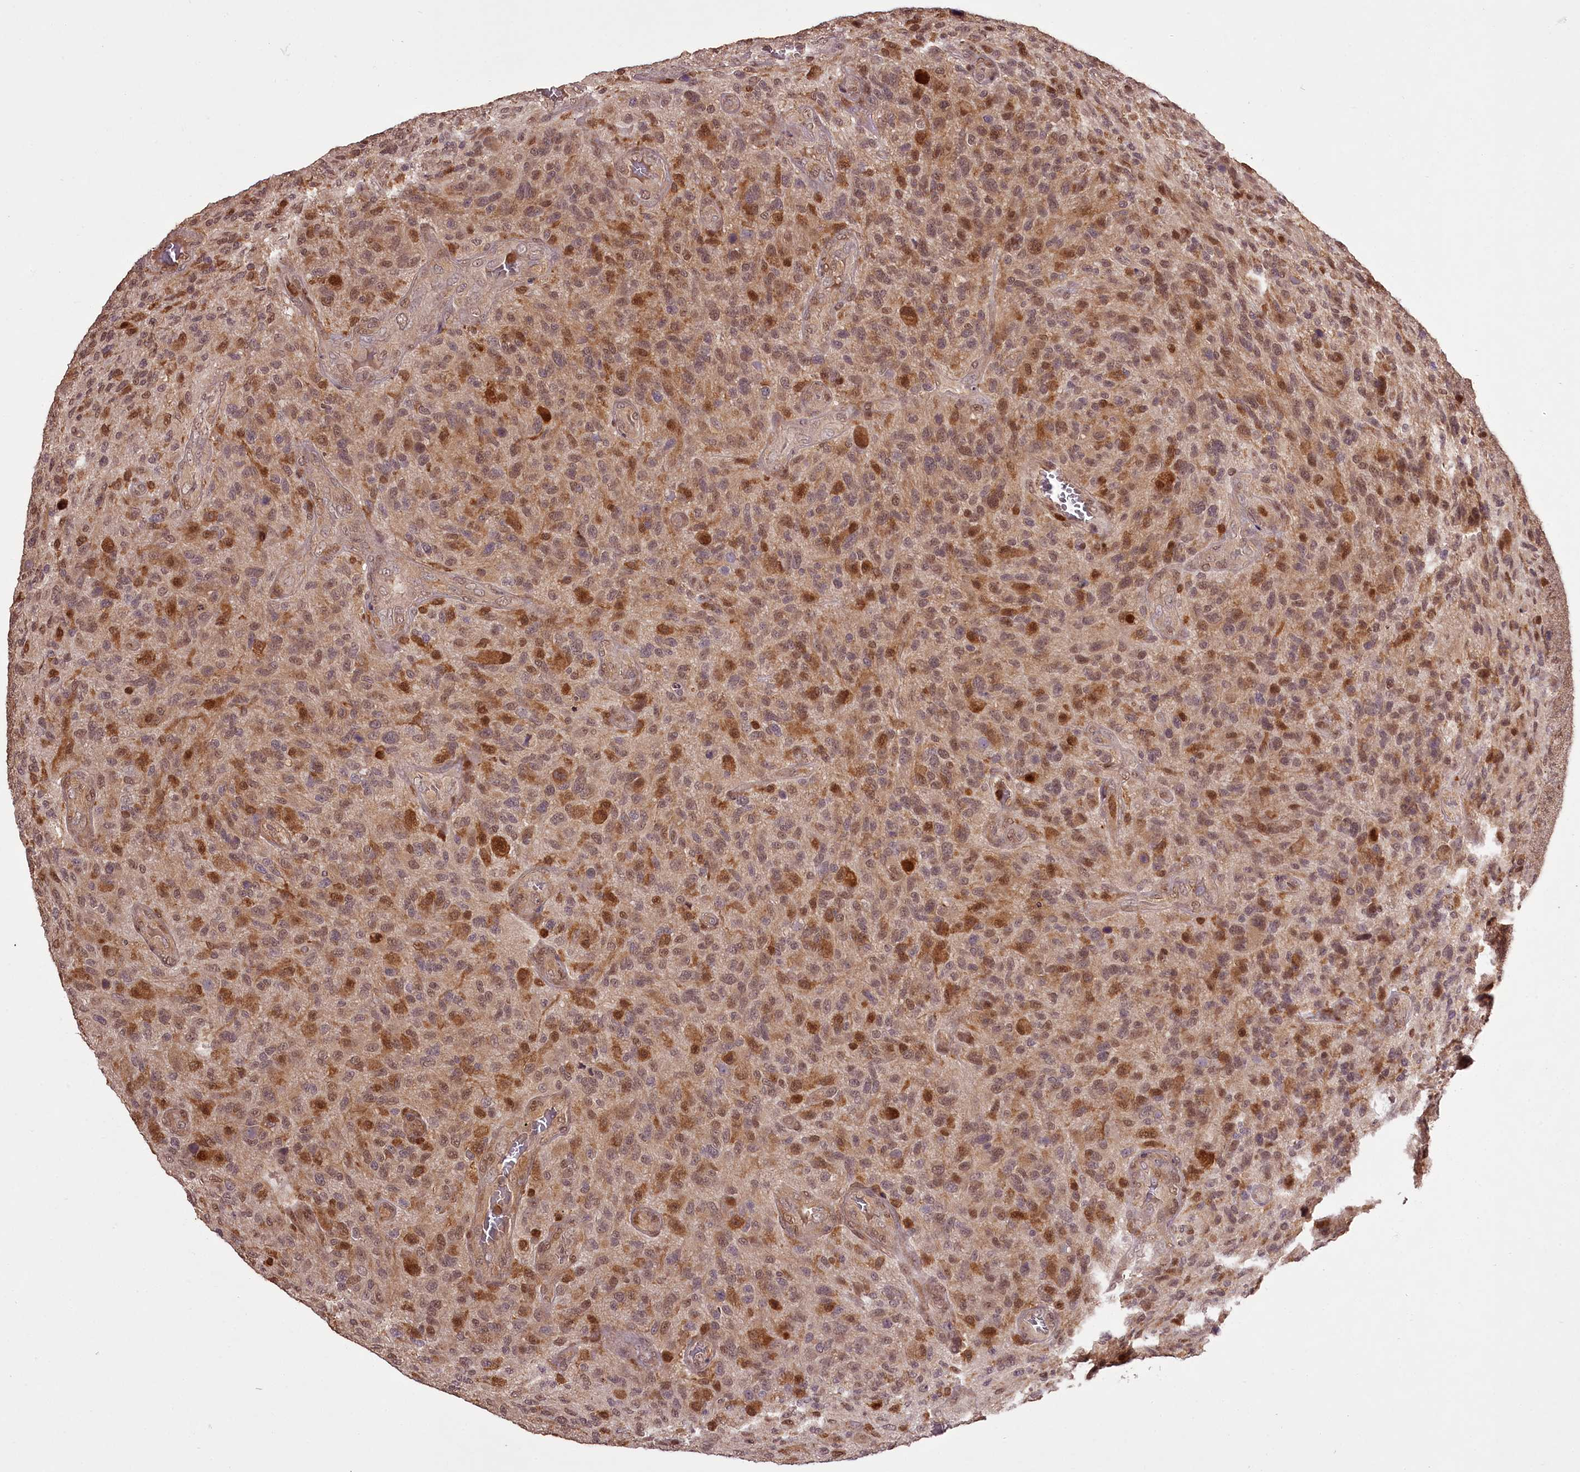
{"staining": {"intensity": "moderate", "quantity": ">75%", "location": "cytoplasmic/membranous,nuclear"}, "tissue": "glioma", "cell_type": "Tumor cells", "image_type": "cancer", "snomed": [{"axis": "morphology", "description": "Glioma, malignant, High grade"}, {"axis": "topography", "description": "Brain"}], "caption": "DAB (3,3'-diaminobenzidine) immunohistochemical staining of malignant high-grade glioma displays moderate cytoplasmic/membranous and nuclear protein staining in about >75% of tumor cells. (DAB = brown stain, brightfield microscopy at high magnification).", "gene": "NPRL2", "patient": {"sex": "male", "age": 47}}